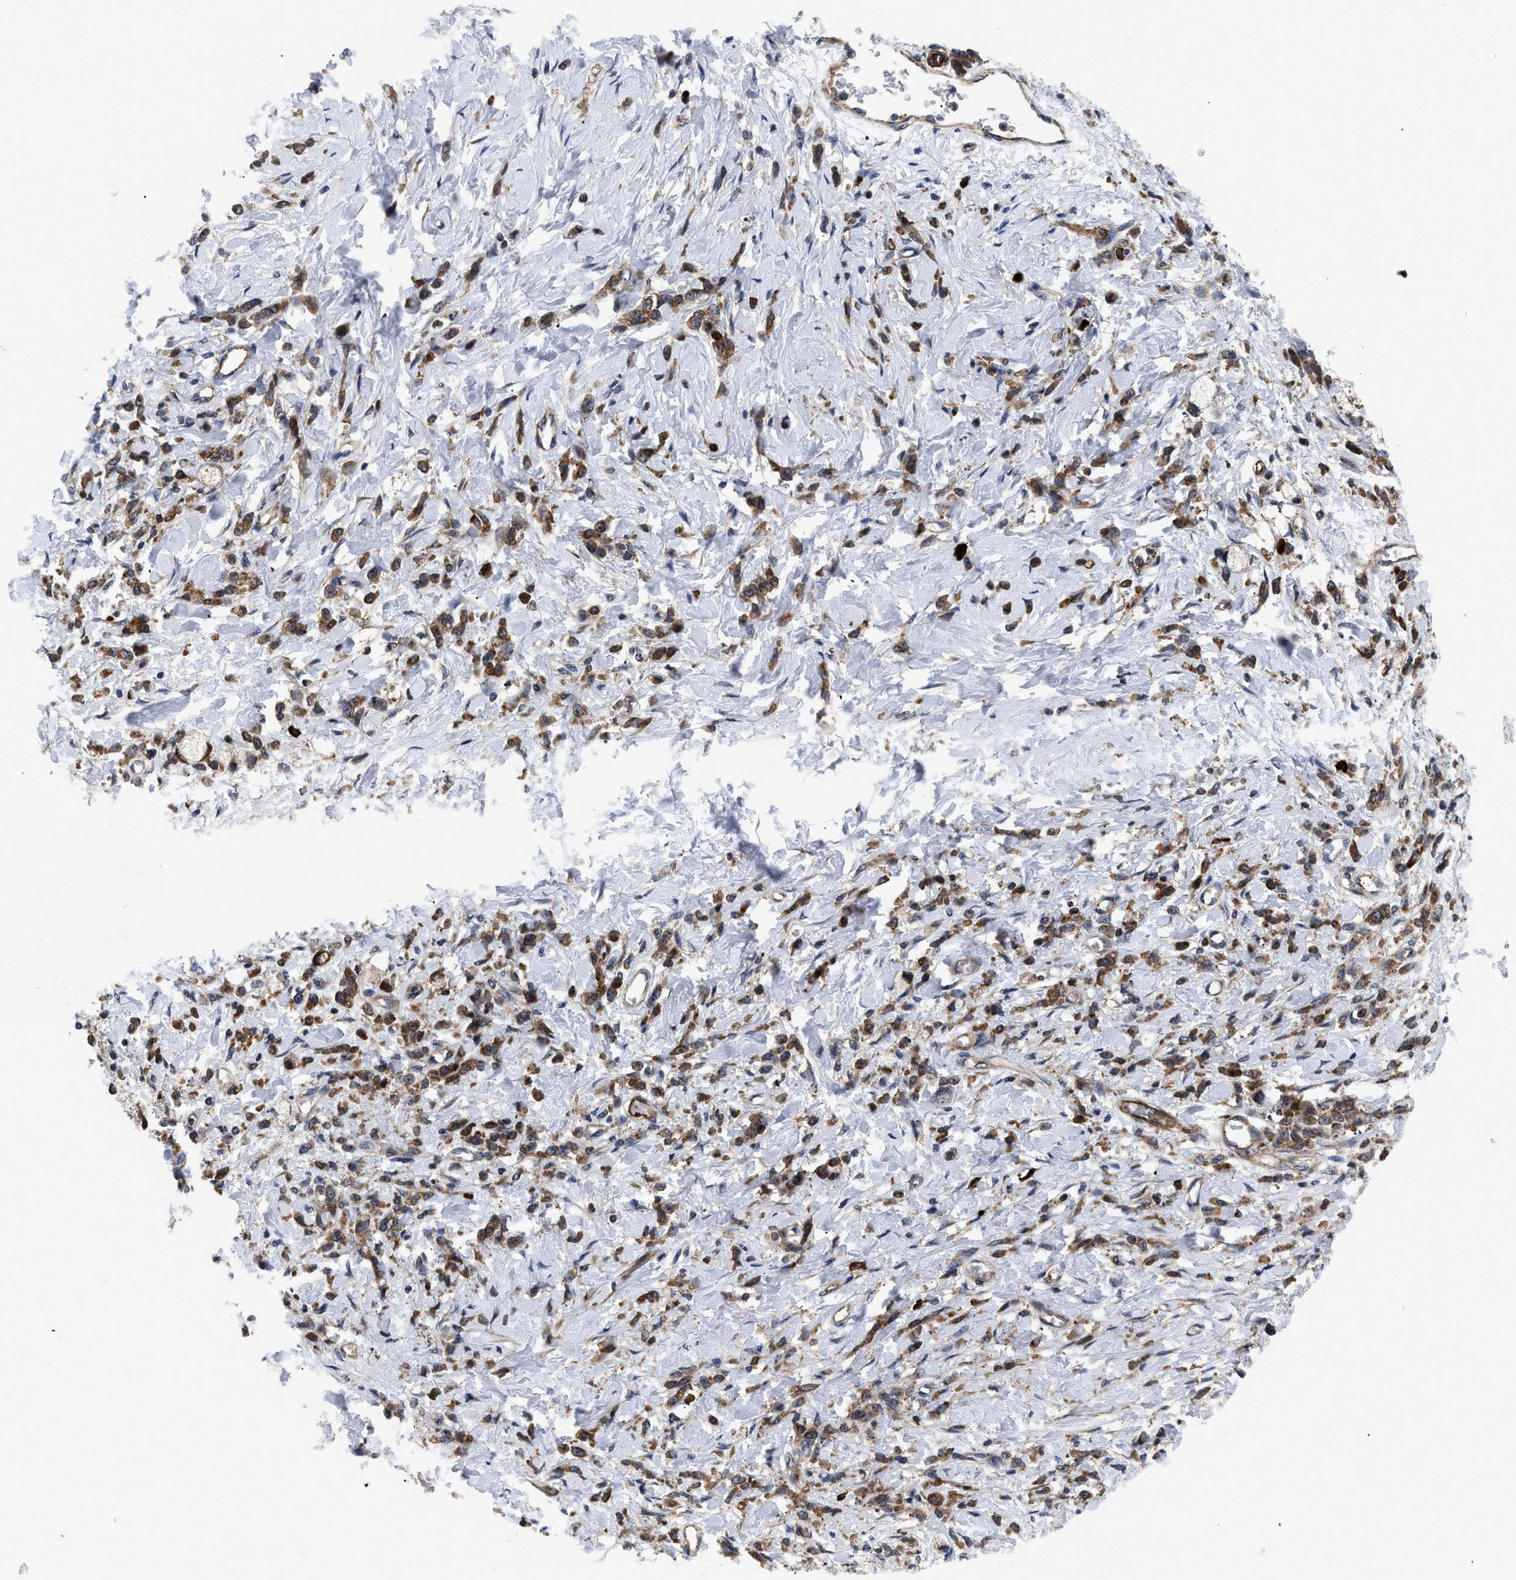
{"staining": {"intensity": "moderate", "quantity": ">75%", "location": "cytoplasmic/membranous"}, "tissue": "stomach cancer", "cell_type": "Tumor cells", "image_type": "cancer", "snomed": [{"axis": "morphology", "description": "Normal tissue, NOS"}, {"axis": "morphology", "description": "Adenocarcinoma, NOS"}, {"axis": "topography", "description": "Stomach"}], "caption": "Protein staining exhibits moderate cytoplasmic/membranous positivity in about >75% of tumor cells in stomach cancer (adenocarcinoma). (DAB IHC, brown staining for protein, blue staining for nuclei).", "gene": "SPAST", "patient": {"sex": "male", "age": 82}}